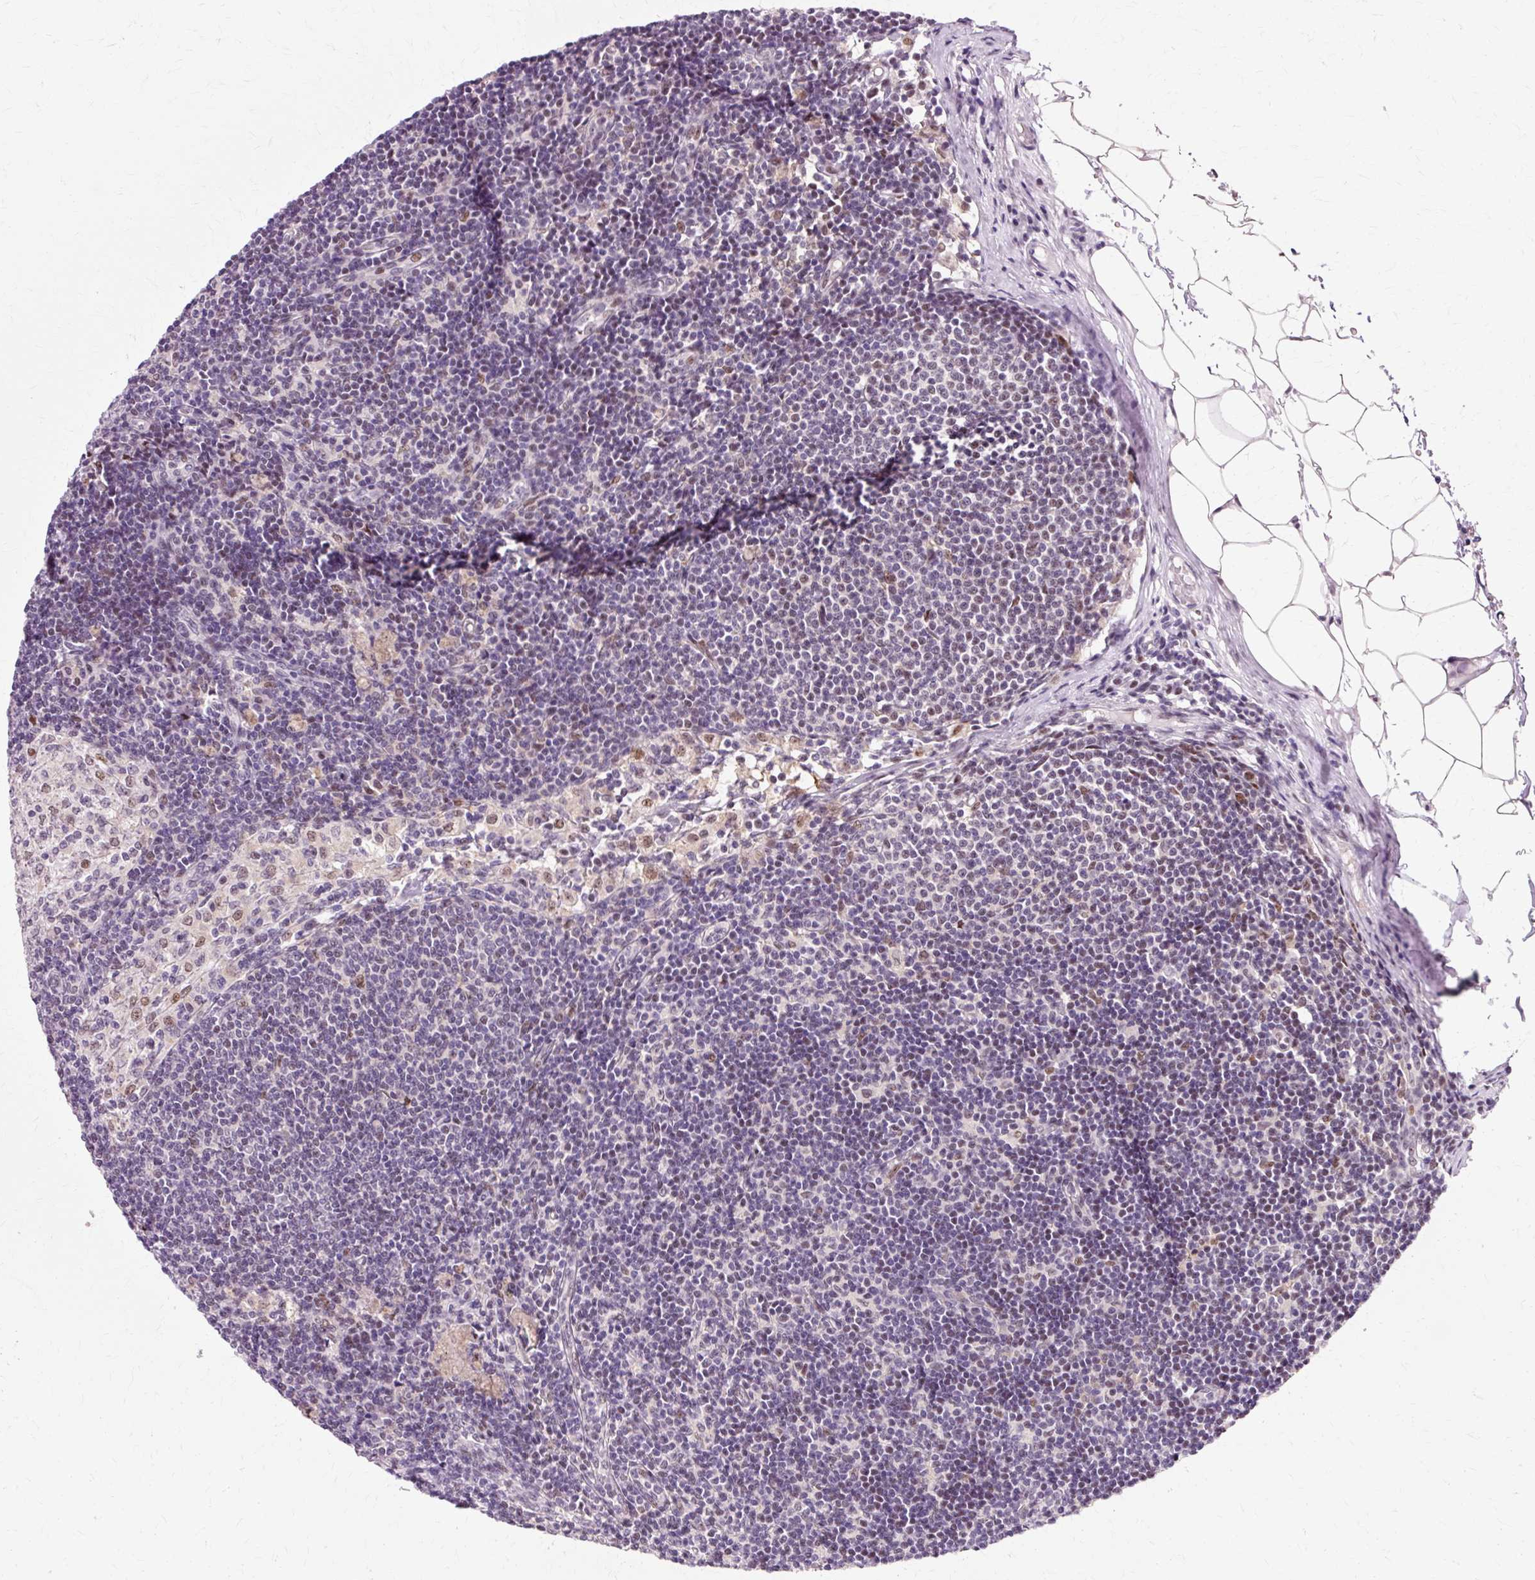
{"staining": {"intensity": "moderate", "quantity": "<25%", "location": "nuclear"}, "tissue": "lymph node", "cell_type": "Germinal center cells", "image_type": "normal", "snomed": [{"axis": "morphology", "description": "Normal tissue, NOS"}, {"axis": "topography", "description": "Lymph node"}], "caption": "Immunohistochemical staining of benign human lymph node displays moderate nuclear protein expression in about <25% of germinal center cells.", "gene": "MACROD2", "patient": {"sex": "male", "age": 49}}